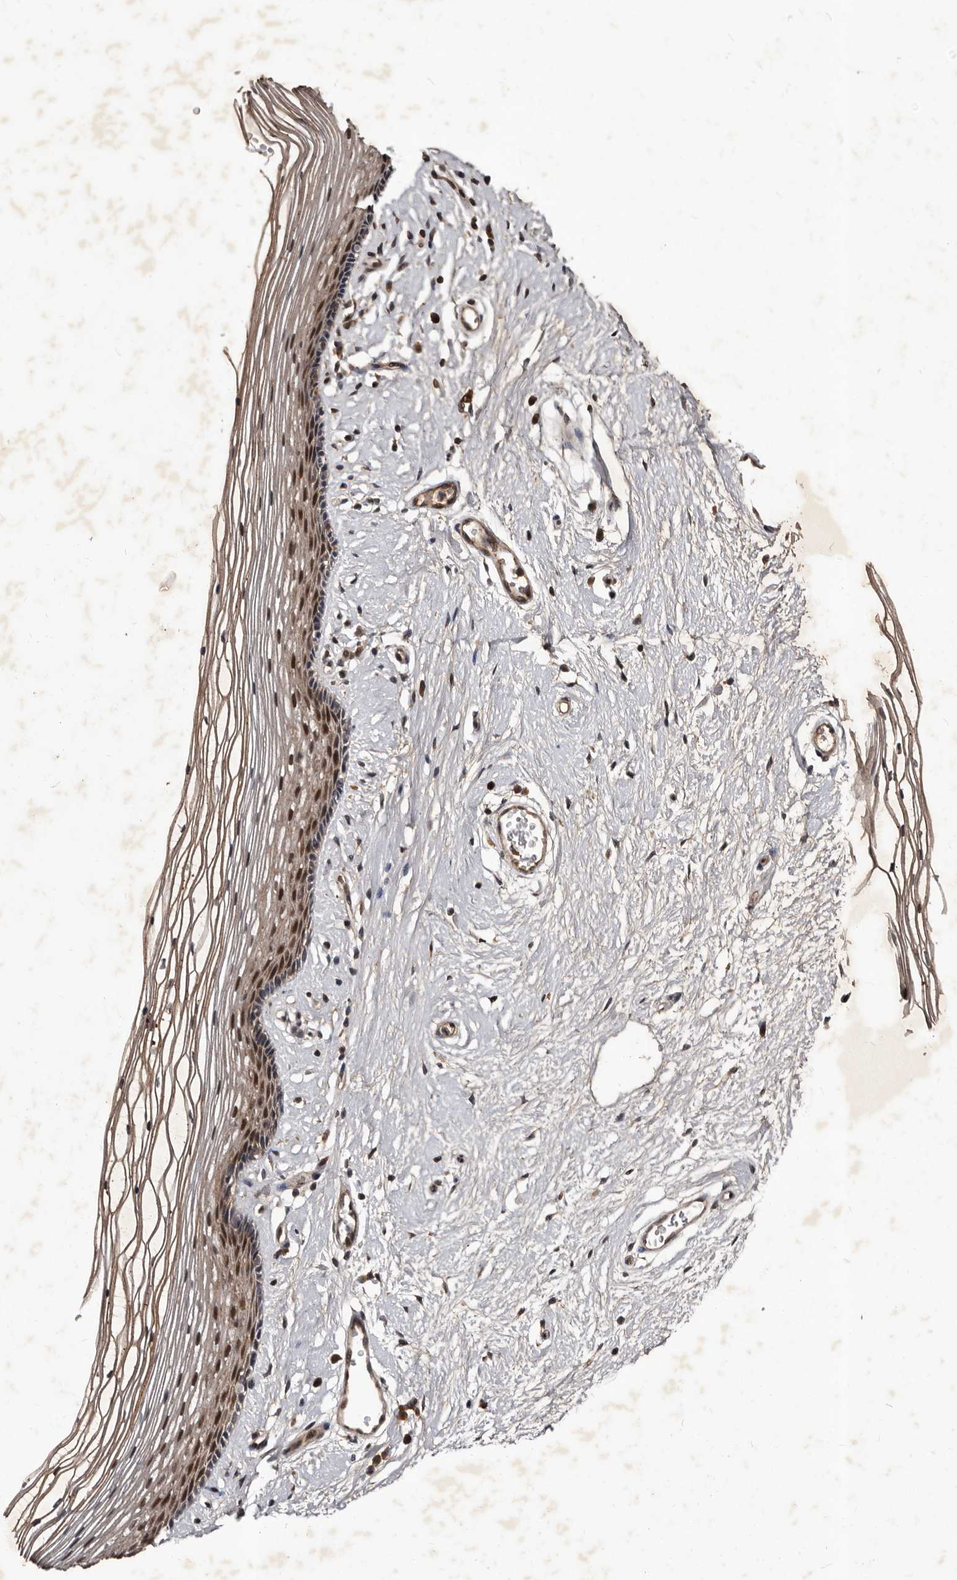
{"staining": {"intensity": "moderate", "quantity": ">75%", "location": "cytoplasmic/membranous,nuclear"}, "tissue": "vagina", "cell_type": "Squamous epithelial cells", "image_type": "normal", "snomed": [{"axis": "morphology", "description": "Normal tissue, NOS"}, {"axis": "topography", "description": "Vagina"}], "caption": "Protein analysis of unremarkable vagina exhibits moderate cytoplasmic/membranous,nuclear expression in about >75% of squamous epithelial cells.", "gene": "MKRN3", "patient": {"sex": "female", "age": 46}}